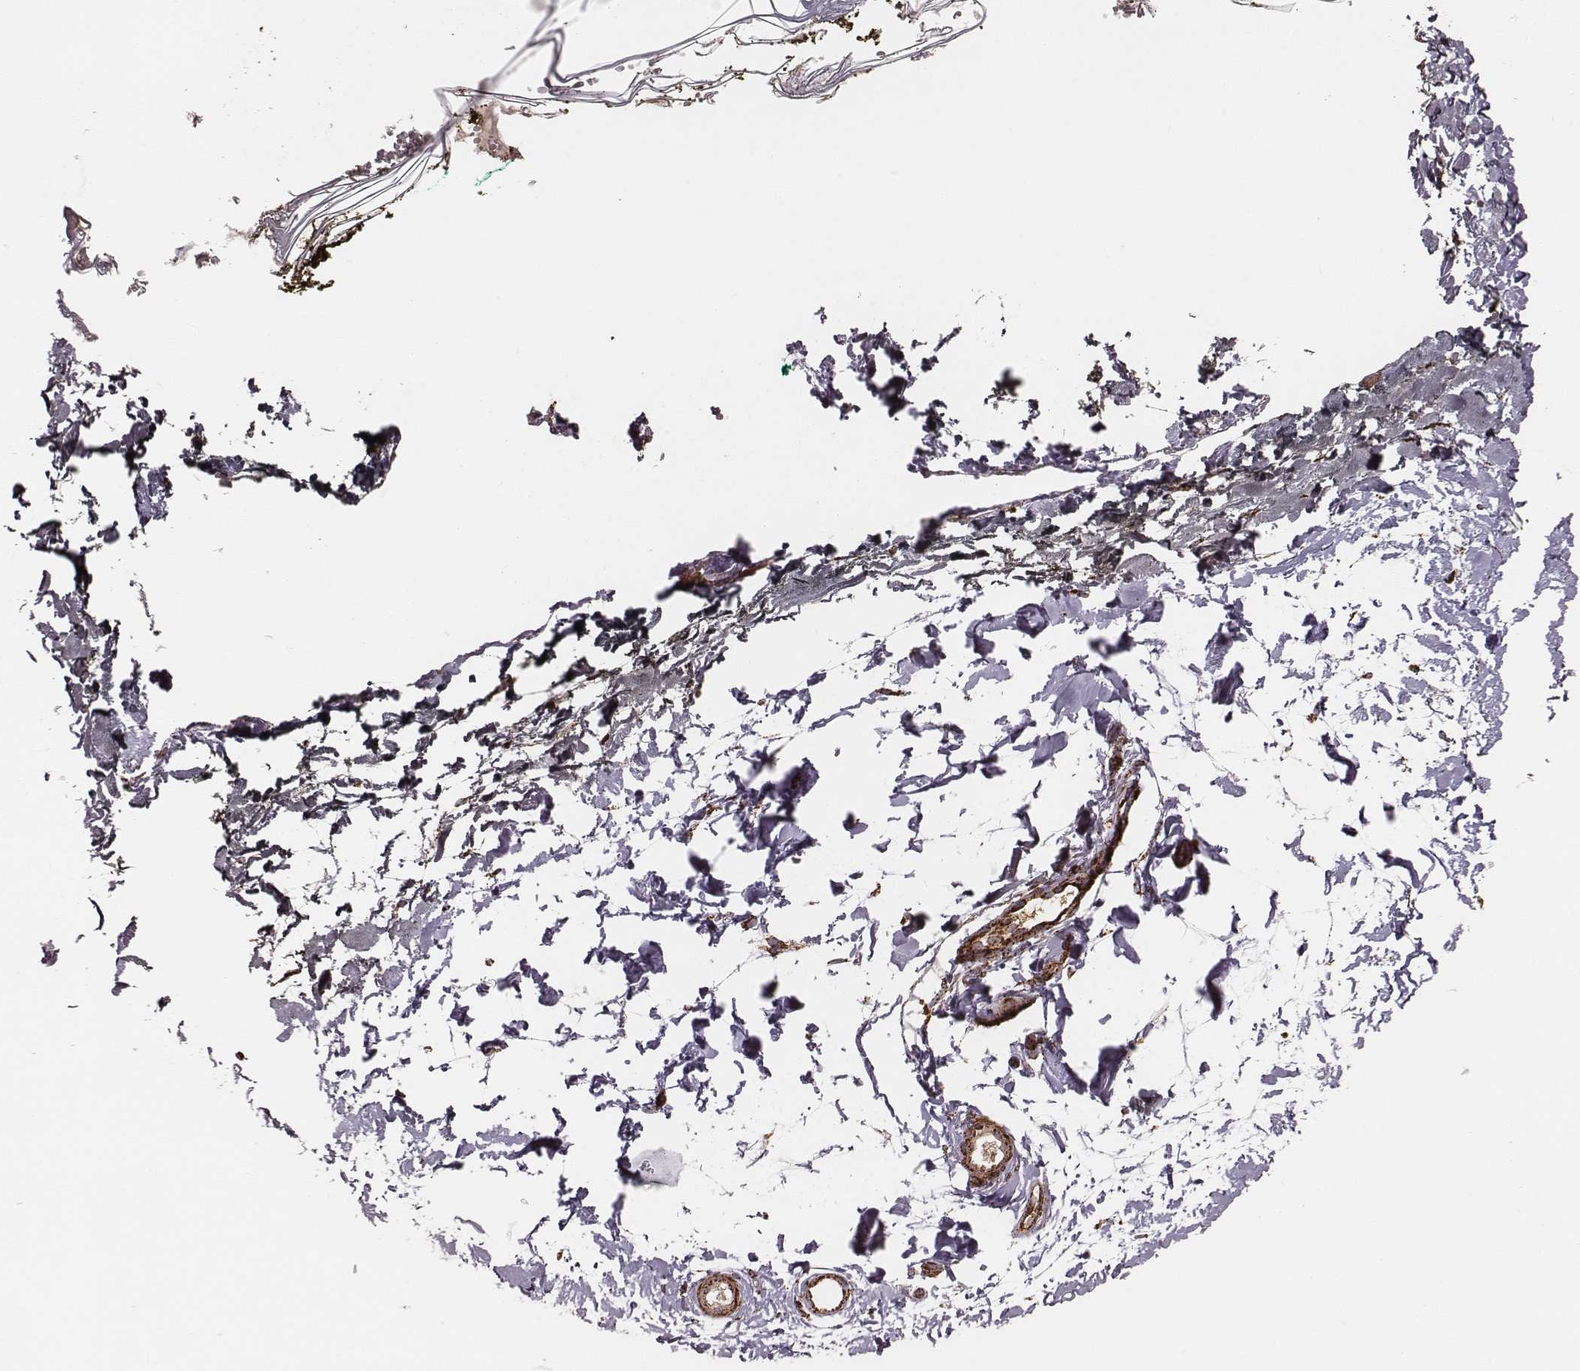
{"staining": {"intensity": "strong", "quantity": ">75%", "location": "cytoplasmic/membranous"}, "tissue": "skin", "cell_type": "Fibroblasts", "image_type": "normal", "snomed": [{"axis": "morphology", "description": "Normal tissue, NOS"}, {"axis": "topography", "description": "Skin"}], "caption": "An immunohistochemistry (IHC) histopathology image of benign tissue is shown. Protein staining in brown highlights strong cytoplasmic/membranous positivity in skin within fibroblasts. (Brightfield microscopy of DAB IHC at high magnification).", "gene": "TUFM", "patient": {"sex": "female", "age": 34}}